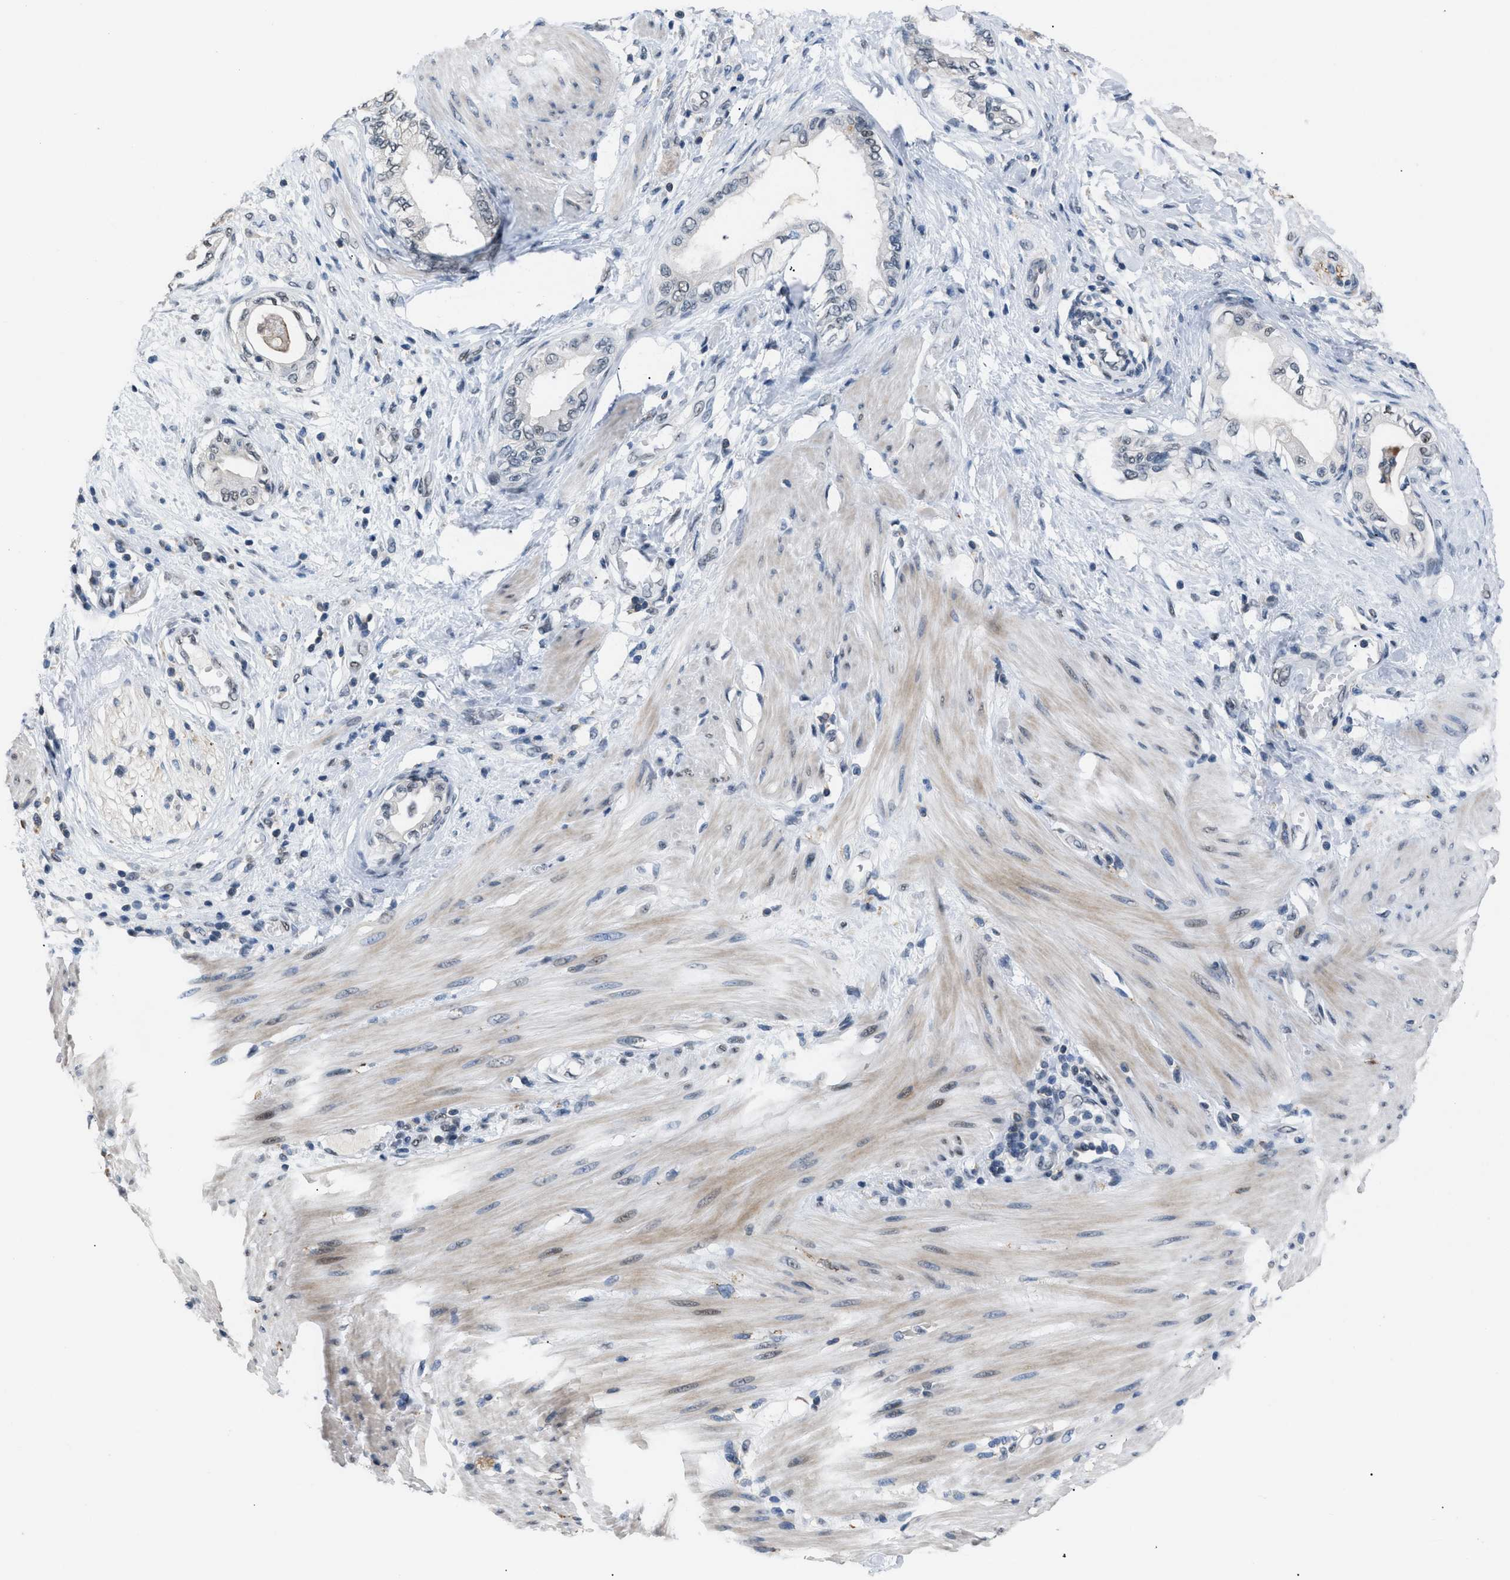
{"staining": {"intensity": "negative", "quantity": "none", "location": "none"}, "tissue": "pancreatic cancer", "cell_type": "Tumor cells", "image_type": "cancer", "snomed": [{"axis": "morphology", "description": "Normal tissue, NOS"}, {"axis": "morphology", "description": "Adenocarcinoma, NOS"}, {"axis": "topography", "description": "Pancreas"}, {"axis": "topography", "description": "Duodenum"}], "caption": "This is a image of immunohistochemistry staining of pancreatic cancer, which shows no expression in tumor cells.", "gene": "KCNC3", "patient": {"sex": "female", "age": 60}}